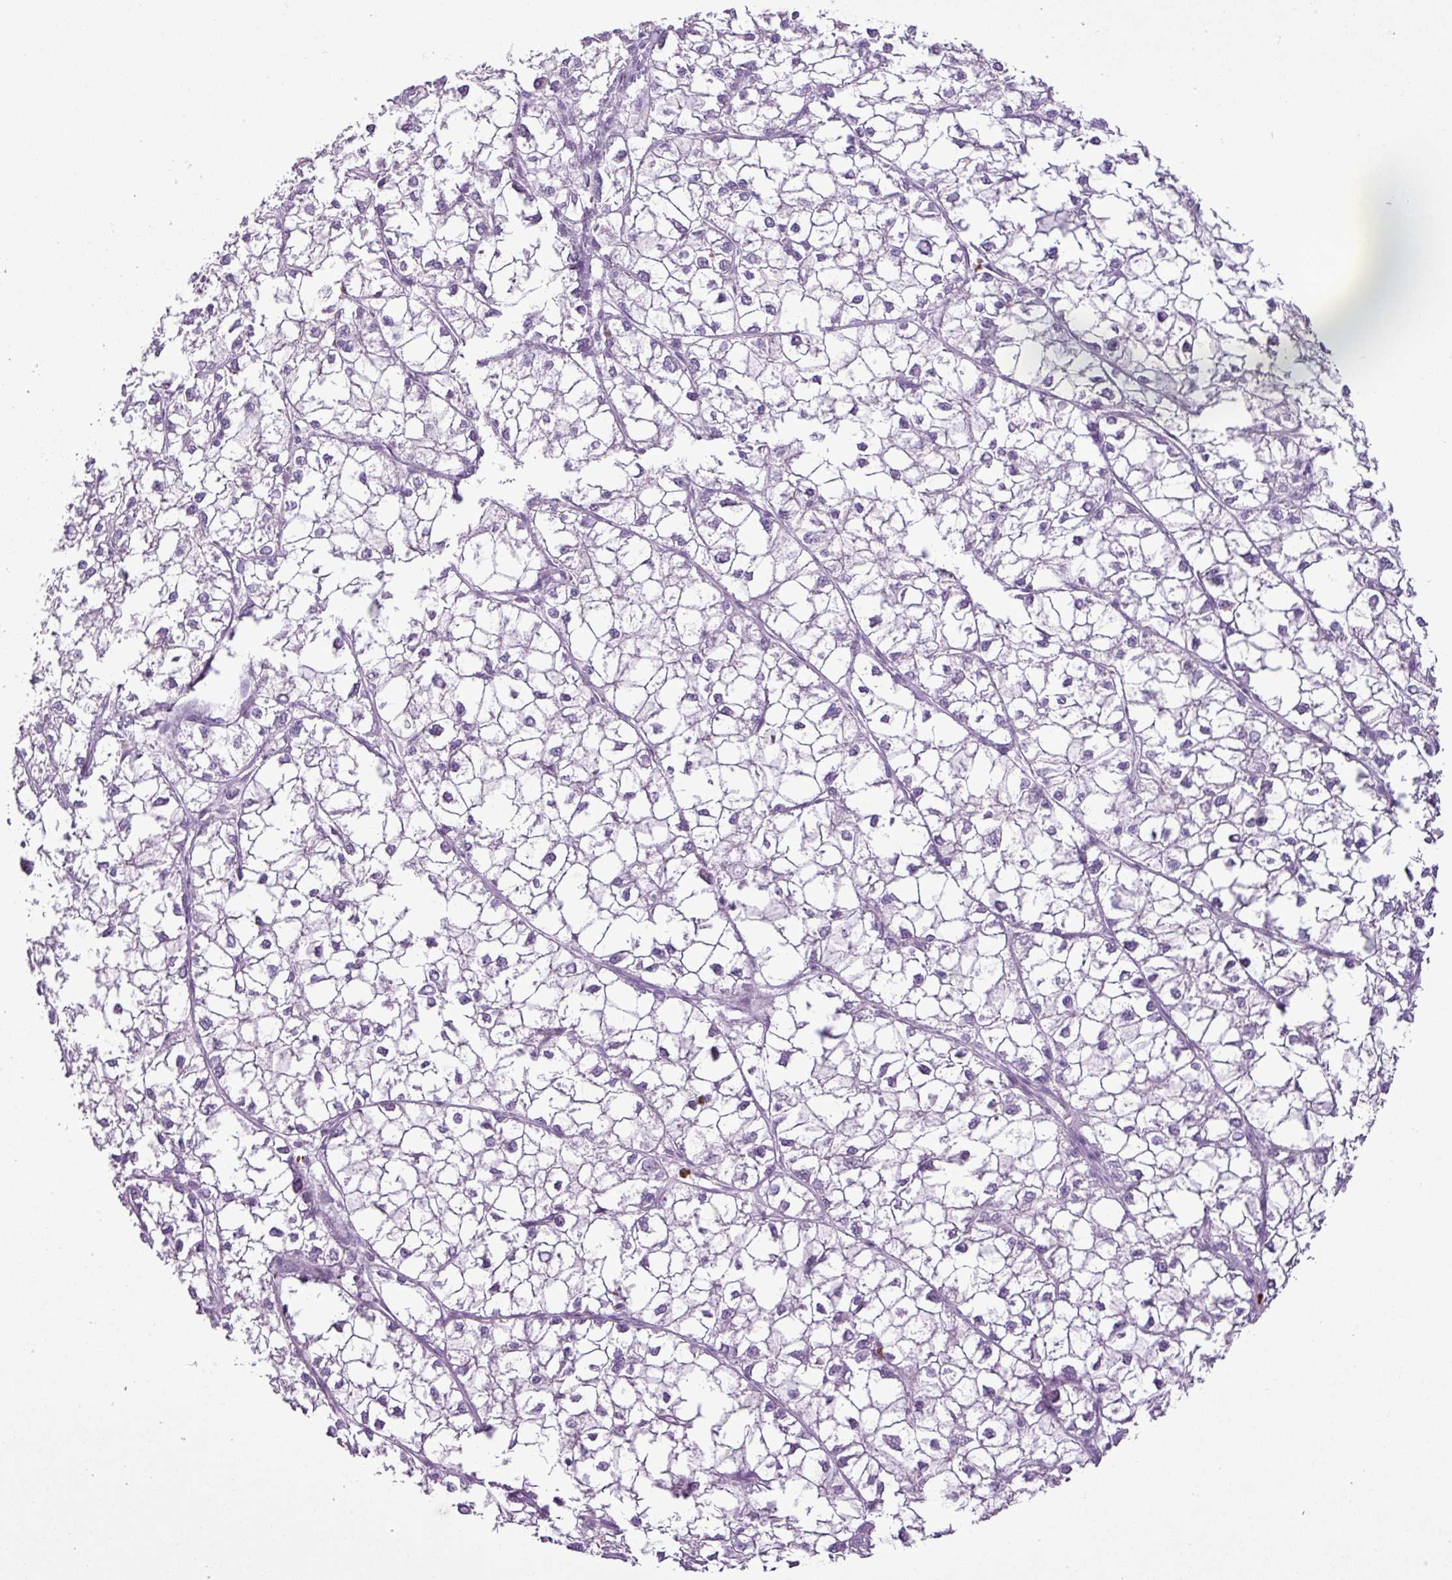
{"staining": {"intensity": "negative", "quantity": "none", "location": "none"}, "tissue": "liver cancer", "cell_type": "Tumor cells", "image_type": "cancer", "snomed": [{"axis": "morphology", "description": "Carcinoma, Hepatocellular, NOS"}, {"axis": "topography", "description": "Liver"}], "caption": "This is an IHC histopathology image of human liver cancer (hepatocellular carcinoma). There is no expression in tumor cells.", "gene": "ZSCAN5A", "patient": {"sex": "female", "age": 43}}